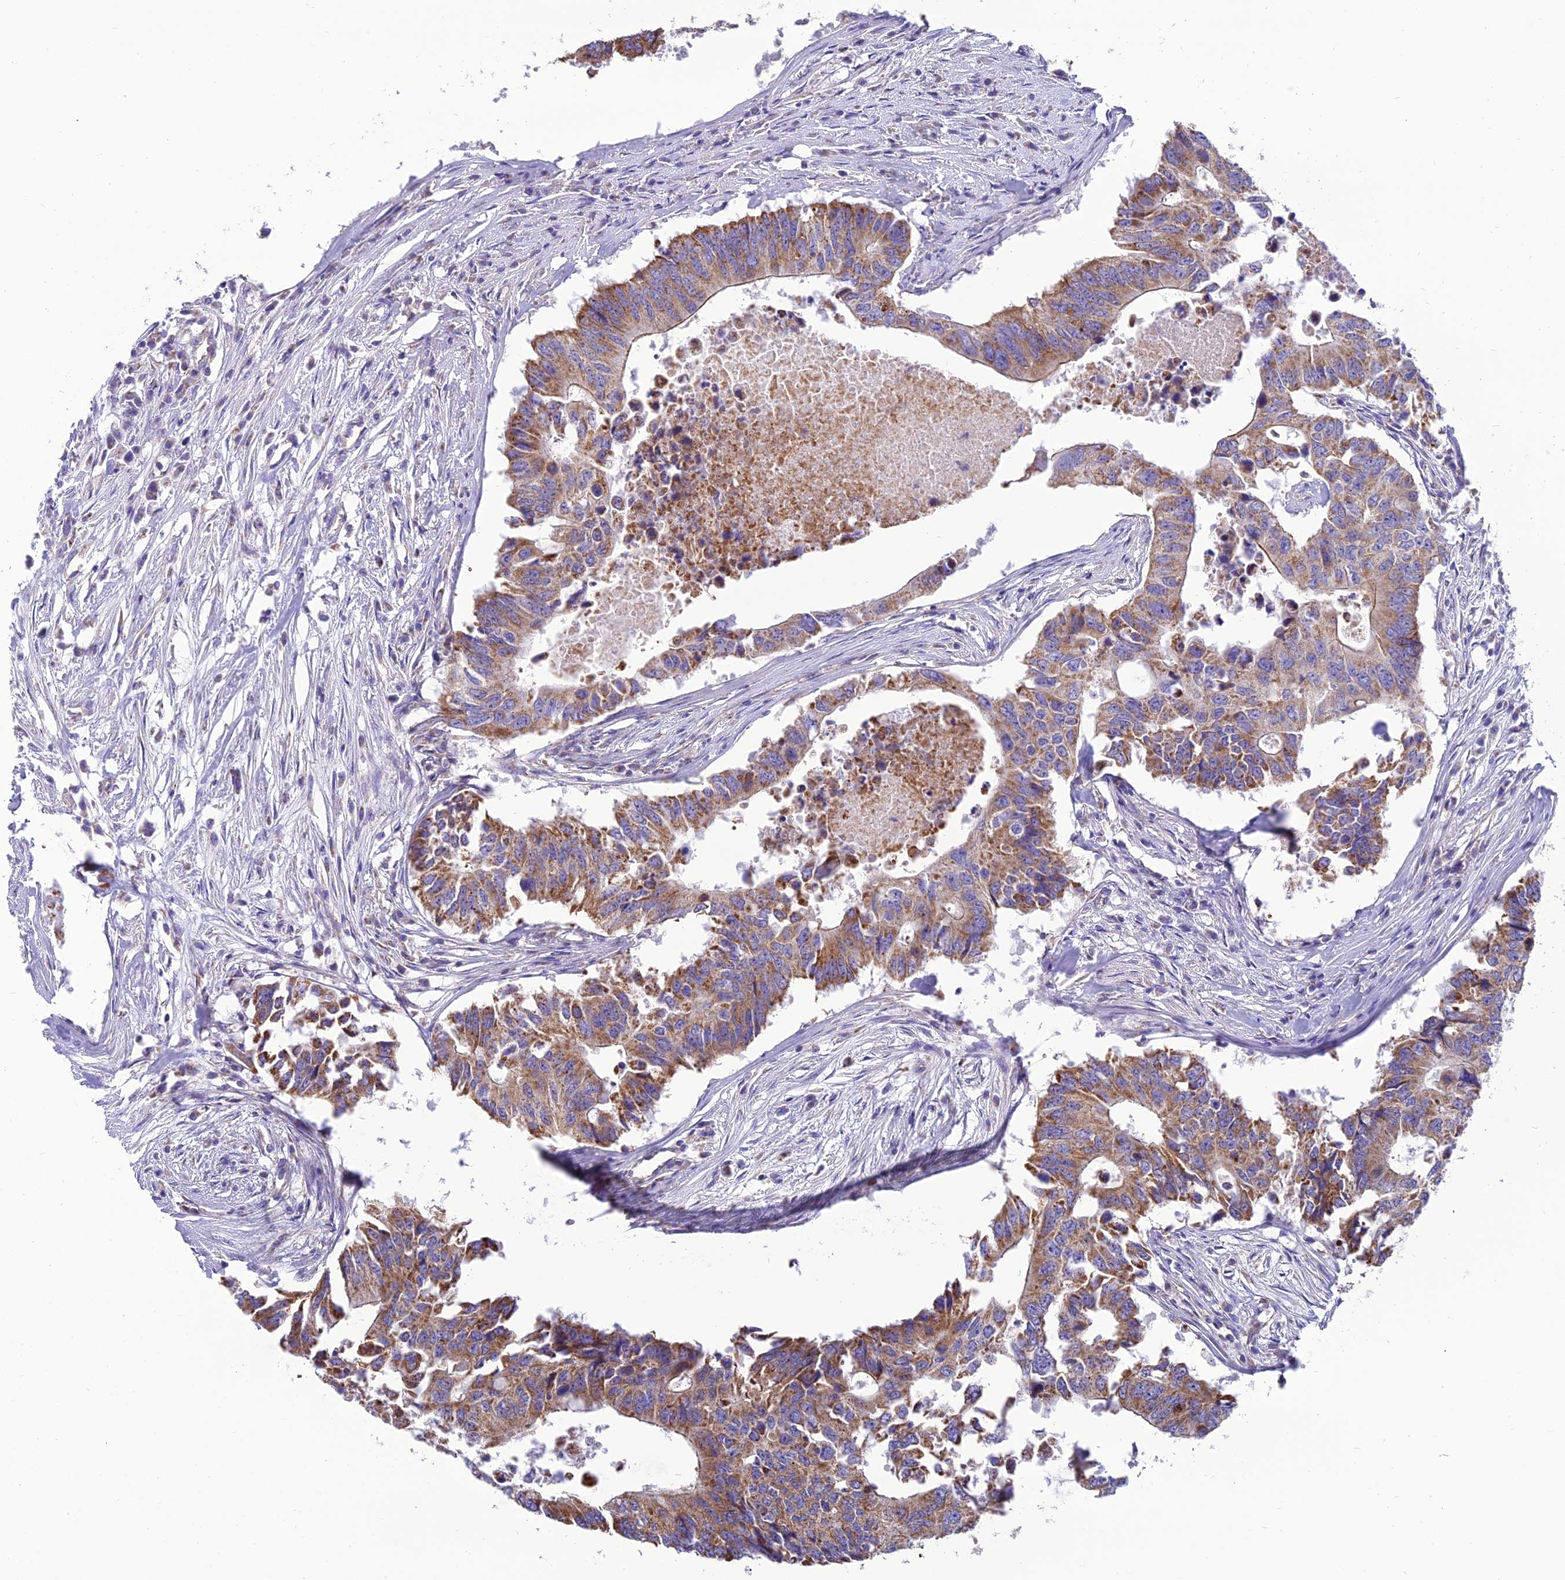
{"staining": {"intensity": "moderate", "quantity": ">75%", "location": "cytoplasmic/membranous"}, "tissue": "colorectal cancer", "cell_type": "Tumor cells", "image_type": "cancer", "snomed": [{"axis": "morphology", "description": "Adenocarcinoma, NOS"}, {"axis": "topography", "description": "Colon"}], "caption": "Approximately >75% of tumor cells in human colorectal adenocarcinoma display moderate cytoplasmic/membranous protein expression as visualized by brown immunohistochemical staining.", "gene": "GPD1", "patient": {"sex": "male", "age": 71}}